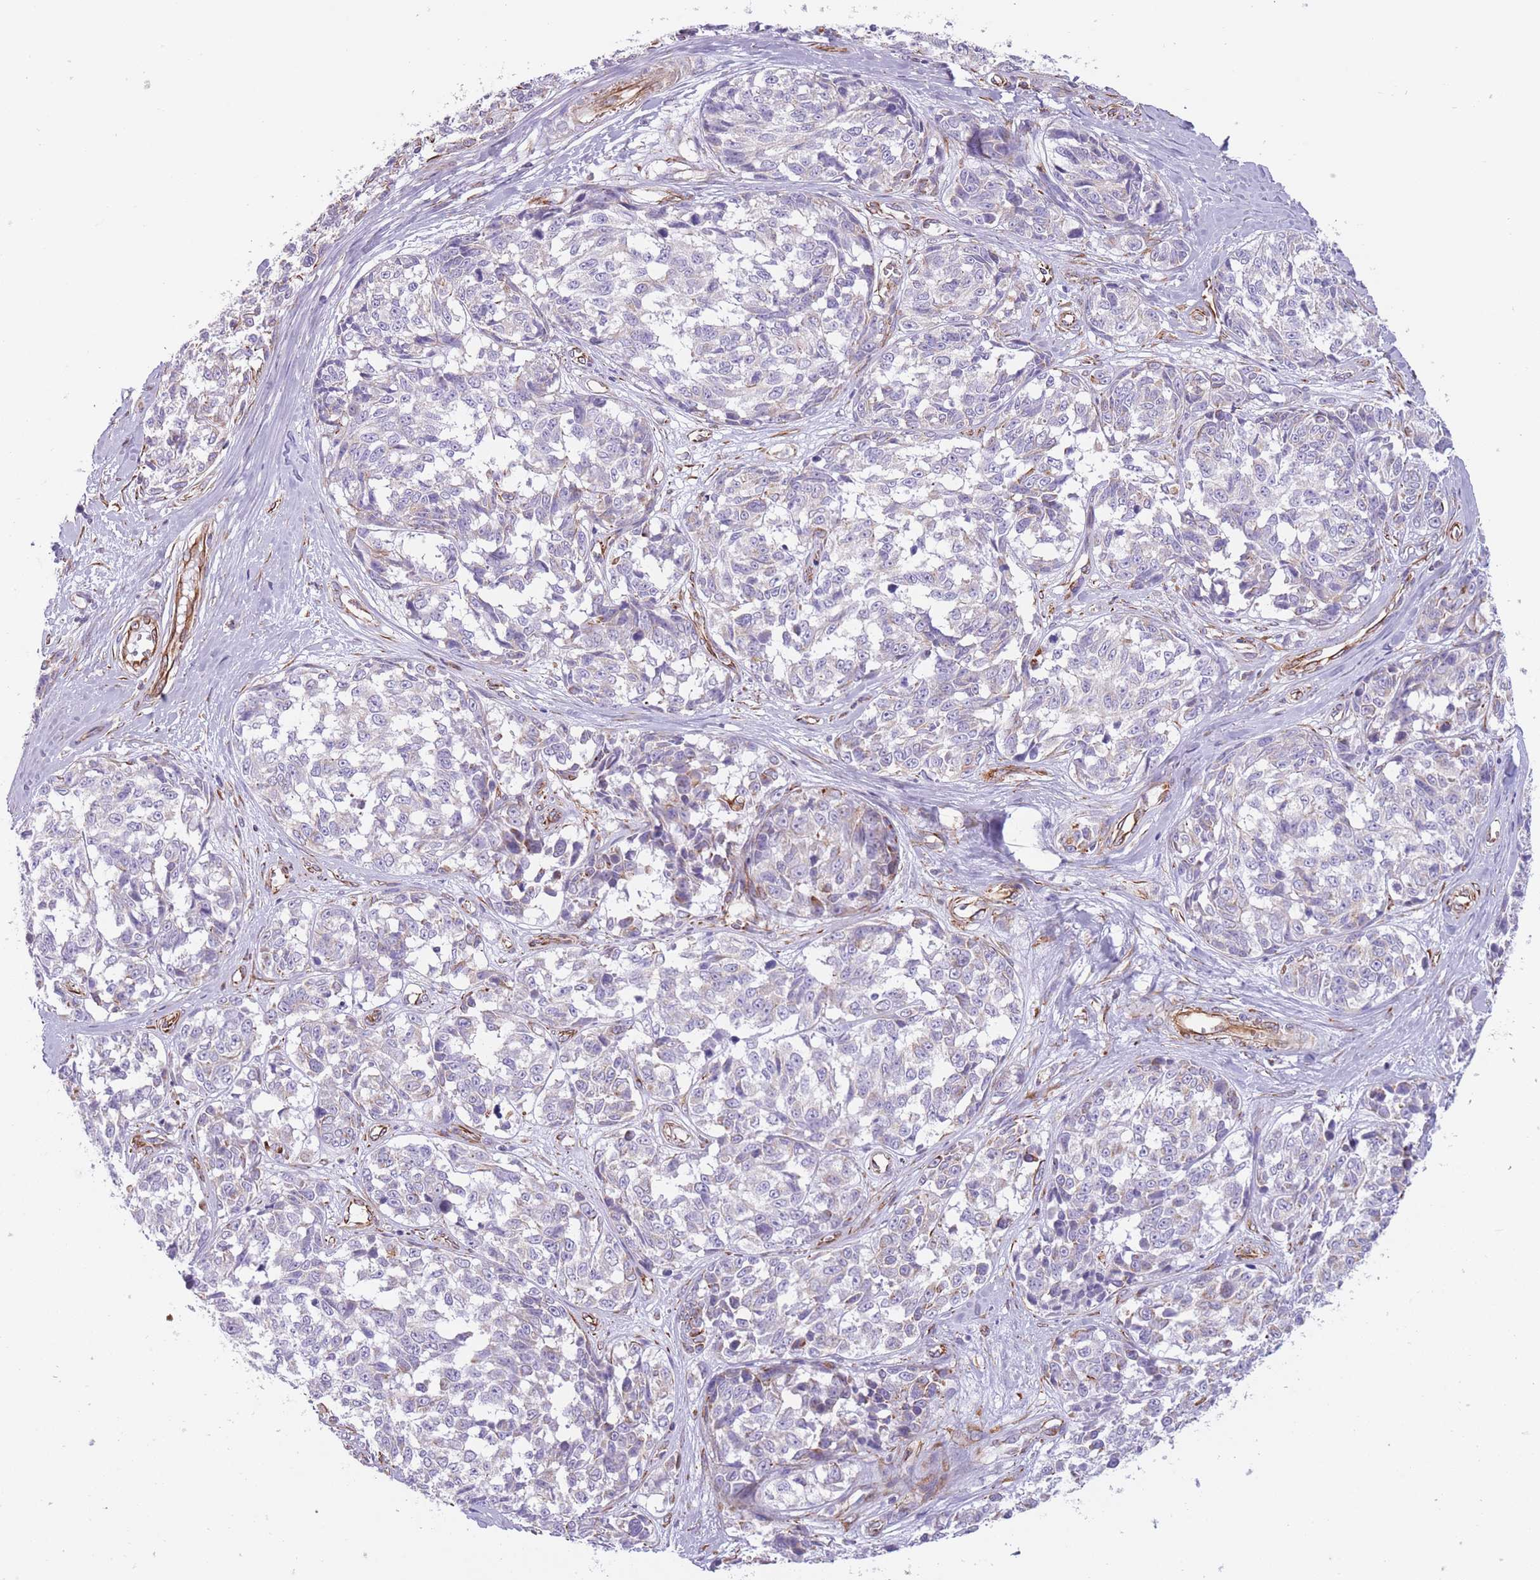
{"staining": {"intensity": "negative", "quantity": "none", "location": "none"}, "tissue": "melanoma", "cell_type": "Tumor cells", "image_type": "cancer", "snomed": [{"axis": "morphology", "description": "Normal tissue, NOS"}, {"axis": "morphology", "description": "Malignant melanoma, NOS"}, {"axis": "topography", "description": "Skin"}], "caption": "Immunohistochemical staining of human malignant melanoma exhibits no significant staining in tumor cells. (Stains: DAB immunohistochemistry (IHC) with hematoxylin counter stain, Microscopy: brightfield microscopy at high magnification).", "gene": "PTCD1", "patient": {"sex": "female", "age": 64}}